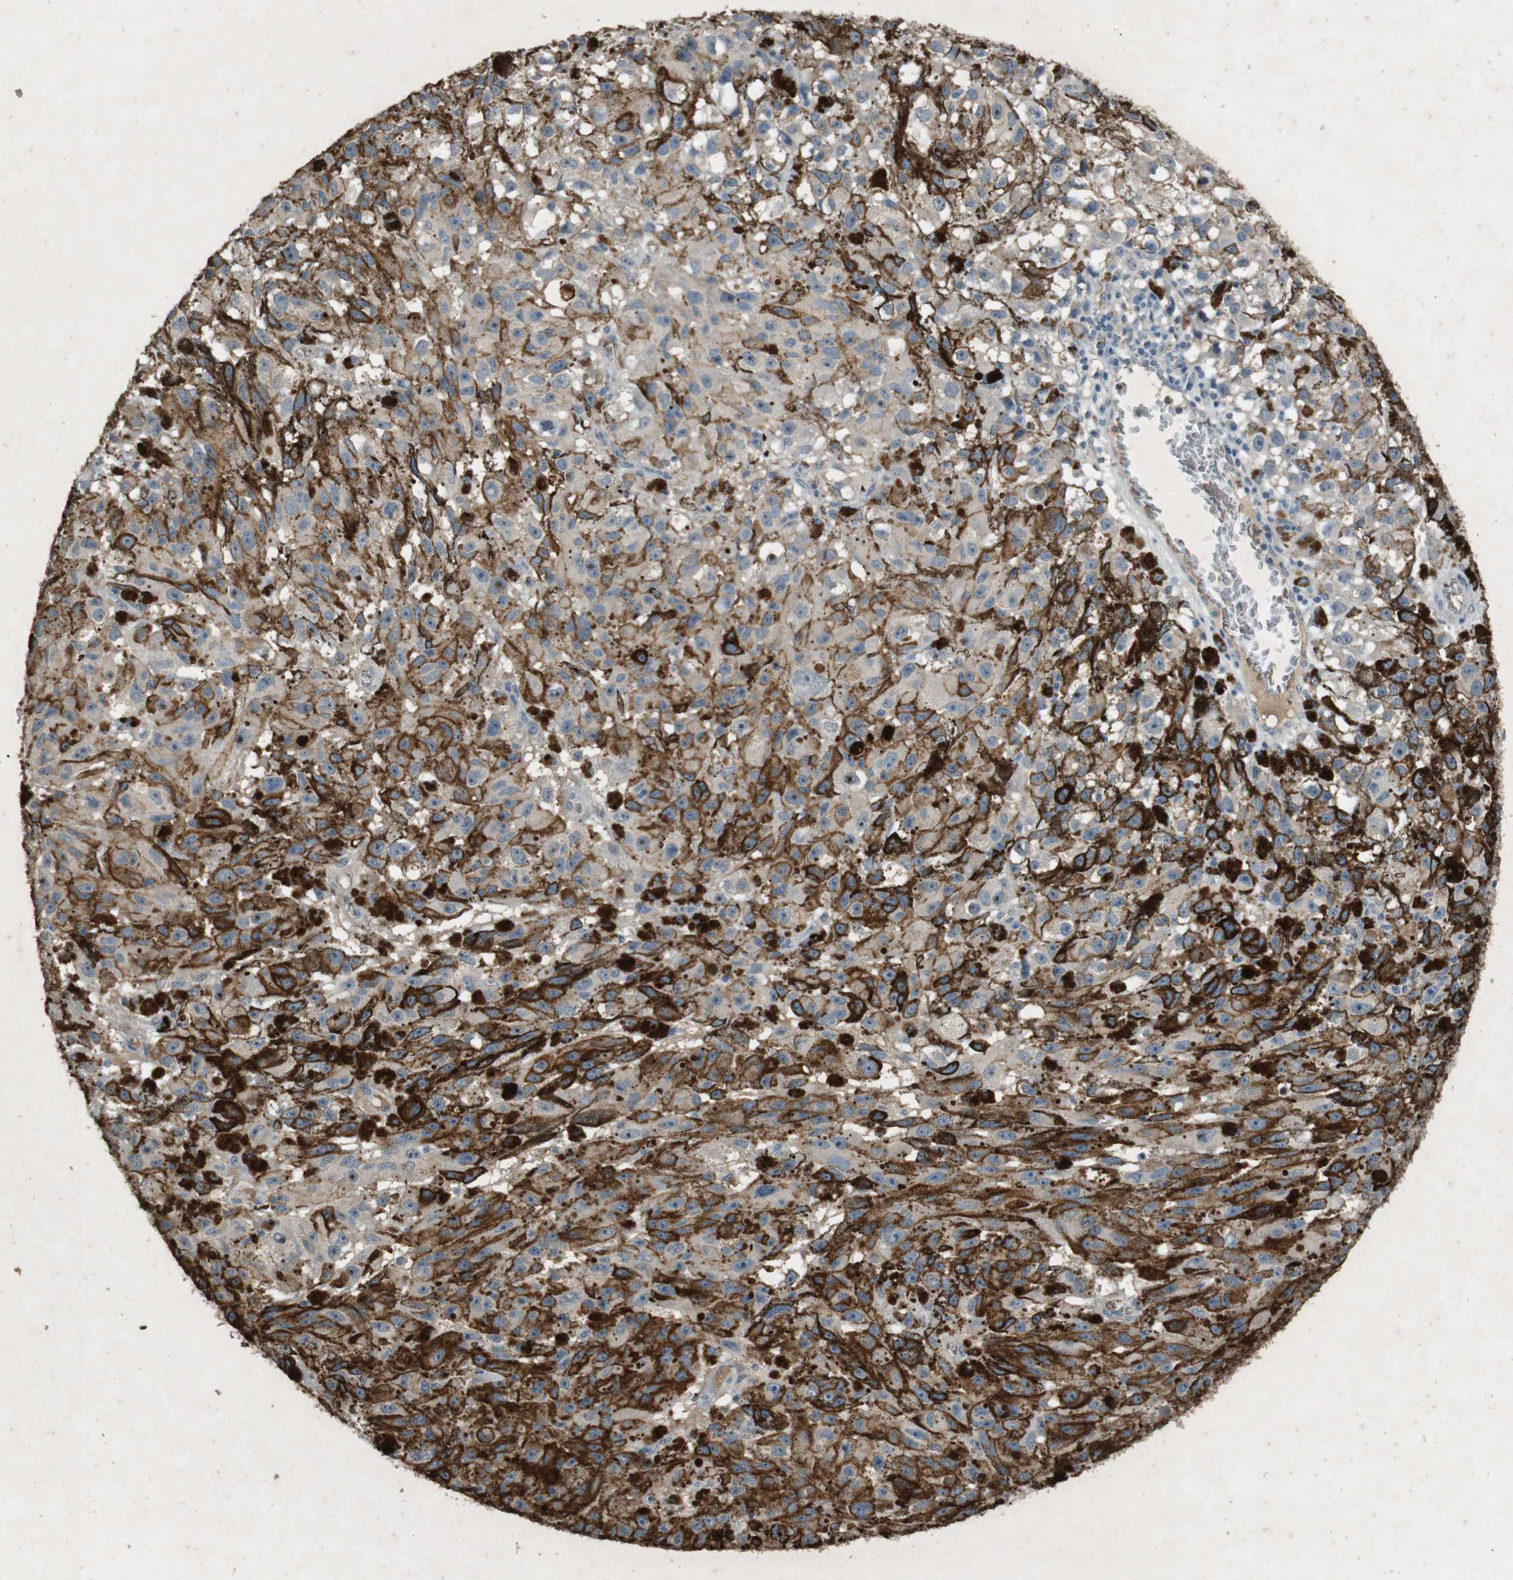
{"staining": {"intensity": "negative", "quantity": "none", "location": "none"}, "tissue": "melanoma", "cell_type": "Tumor cells", "image_type": "cancer", "snomed": [{"axis": "morphology", "description": "Malignant melanoma, NOS"}, {"axis": "topography", "description": "Skin"}], "caption": "High magnification brightfield microscopy of melanoma stained with DAB (brown) and counterstained with hematoxylin (blue): tumor cells show no significant positivity.", "gene": "STBD1", "patient": {"sex": "female", "age": 104}}